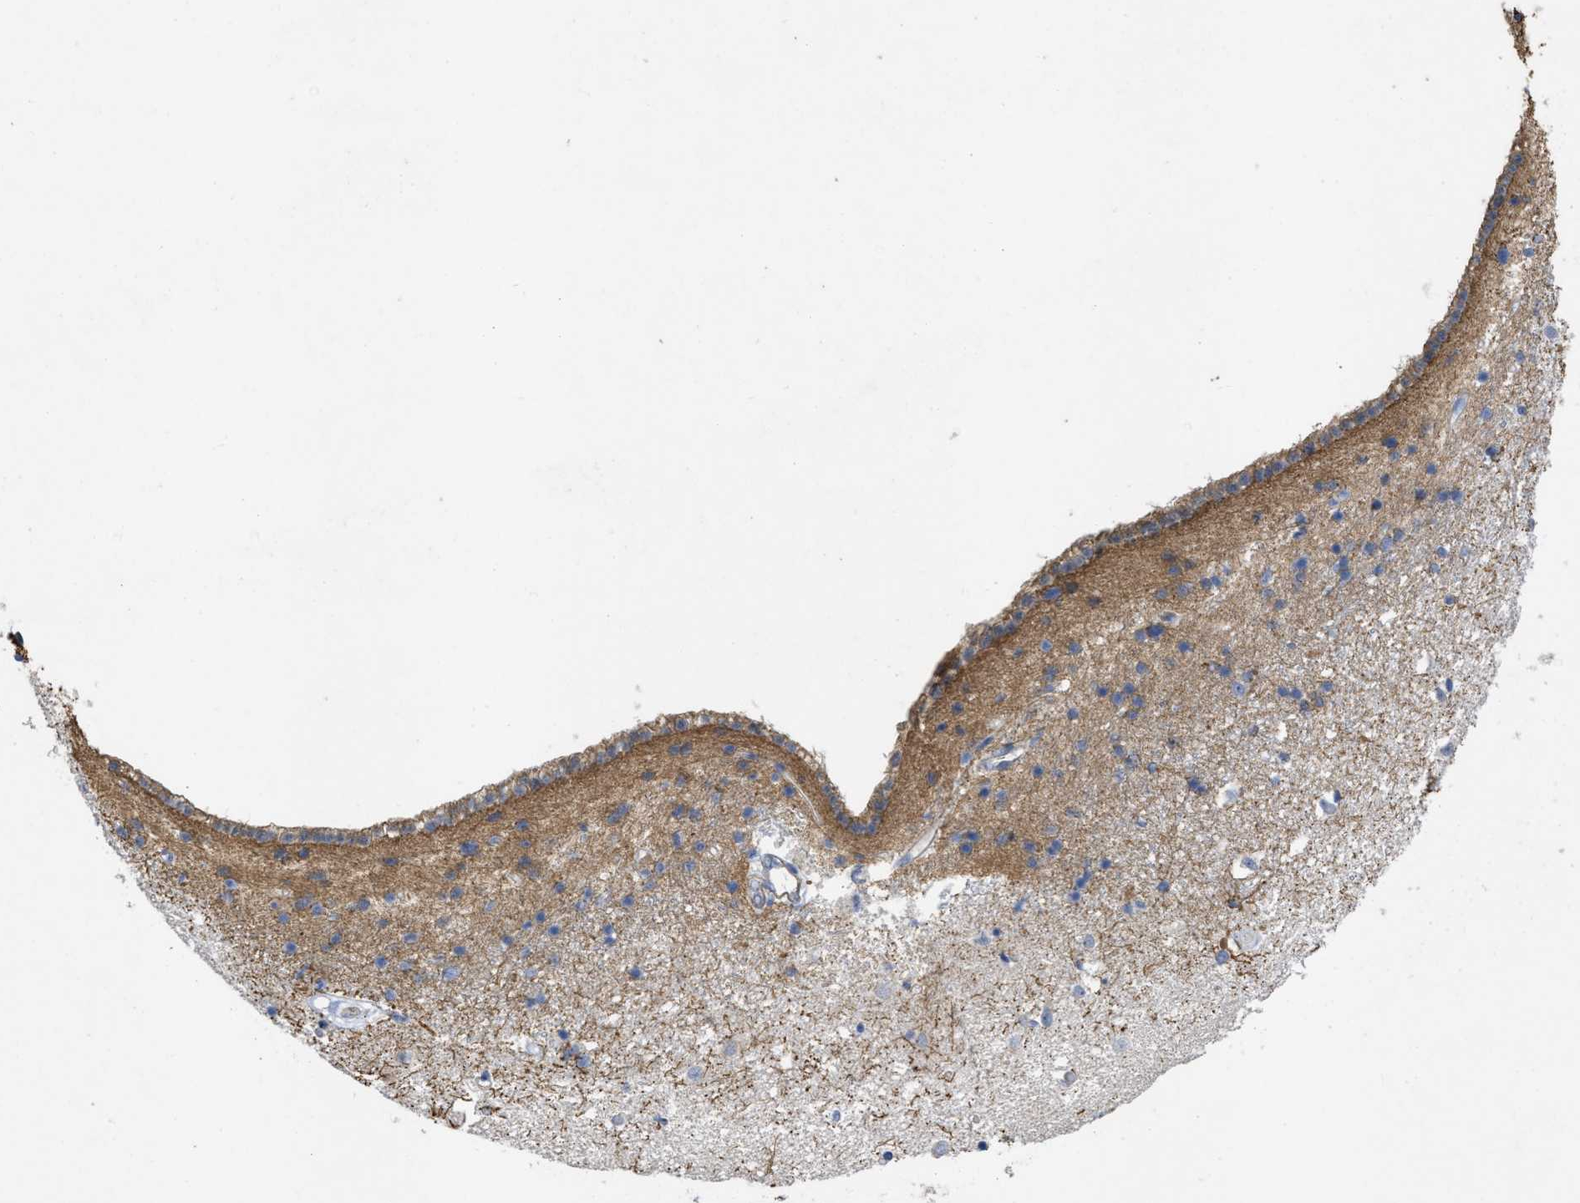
{"staining": {"intensity": "moderate", "quantity": "<25%", "location": "cytoplasmic/membranous"}, "tissue": "caudate", "cell_type": "Glial cells", "image_type": "normal", "snomed": [{"axis": "morphology", "description": "Normal tissue, NOS"}, {"axis": "topography", "description": "Lateral ventricle wall"}], "caption": "Protein staining of benign caudate exhibits moderate cytoplasmic/membranous expression in approximately <25% of glial cells.", "gene": "ARHGEF26", "patient": {"sex": "male", "age": 45}}